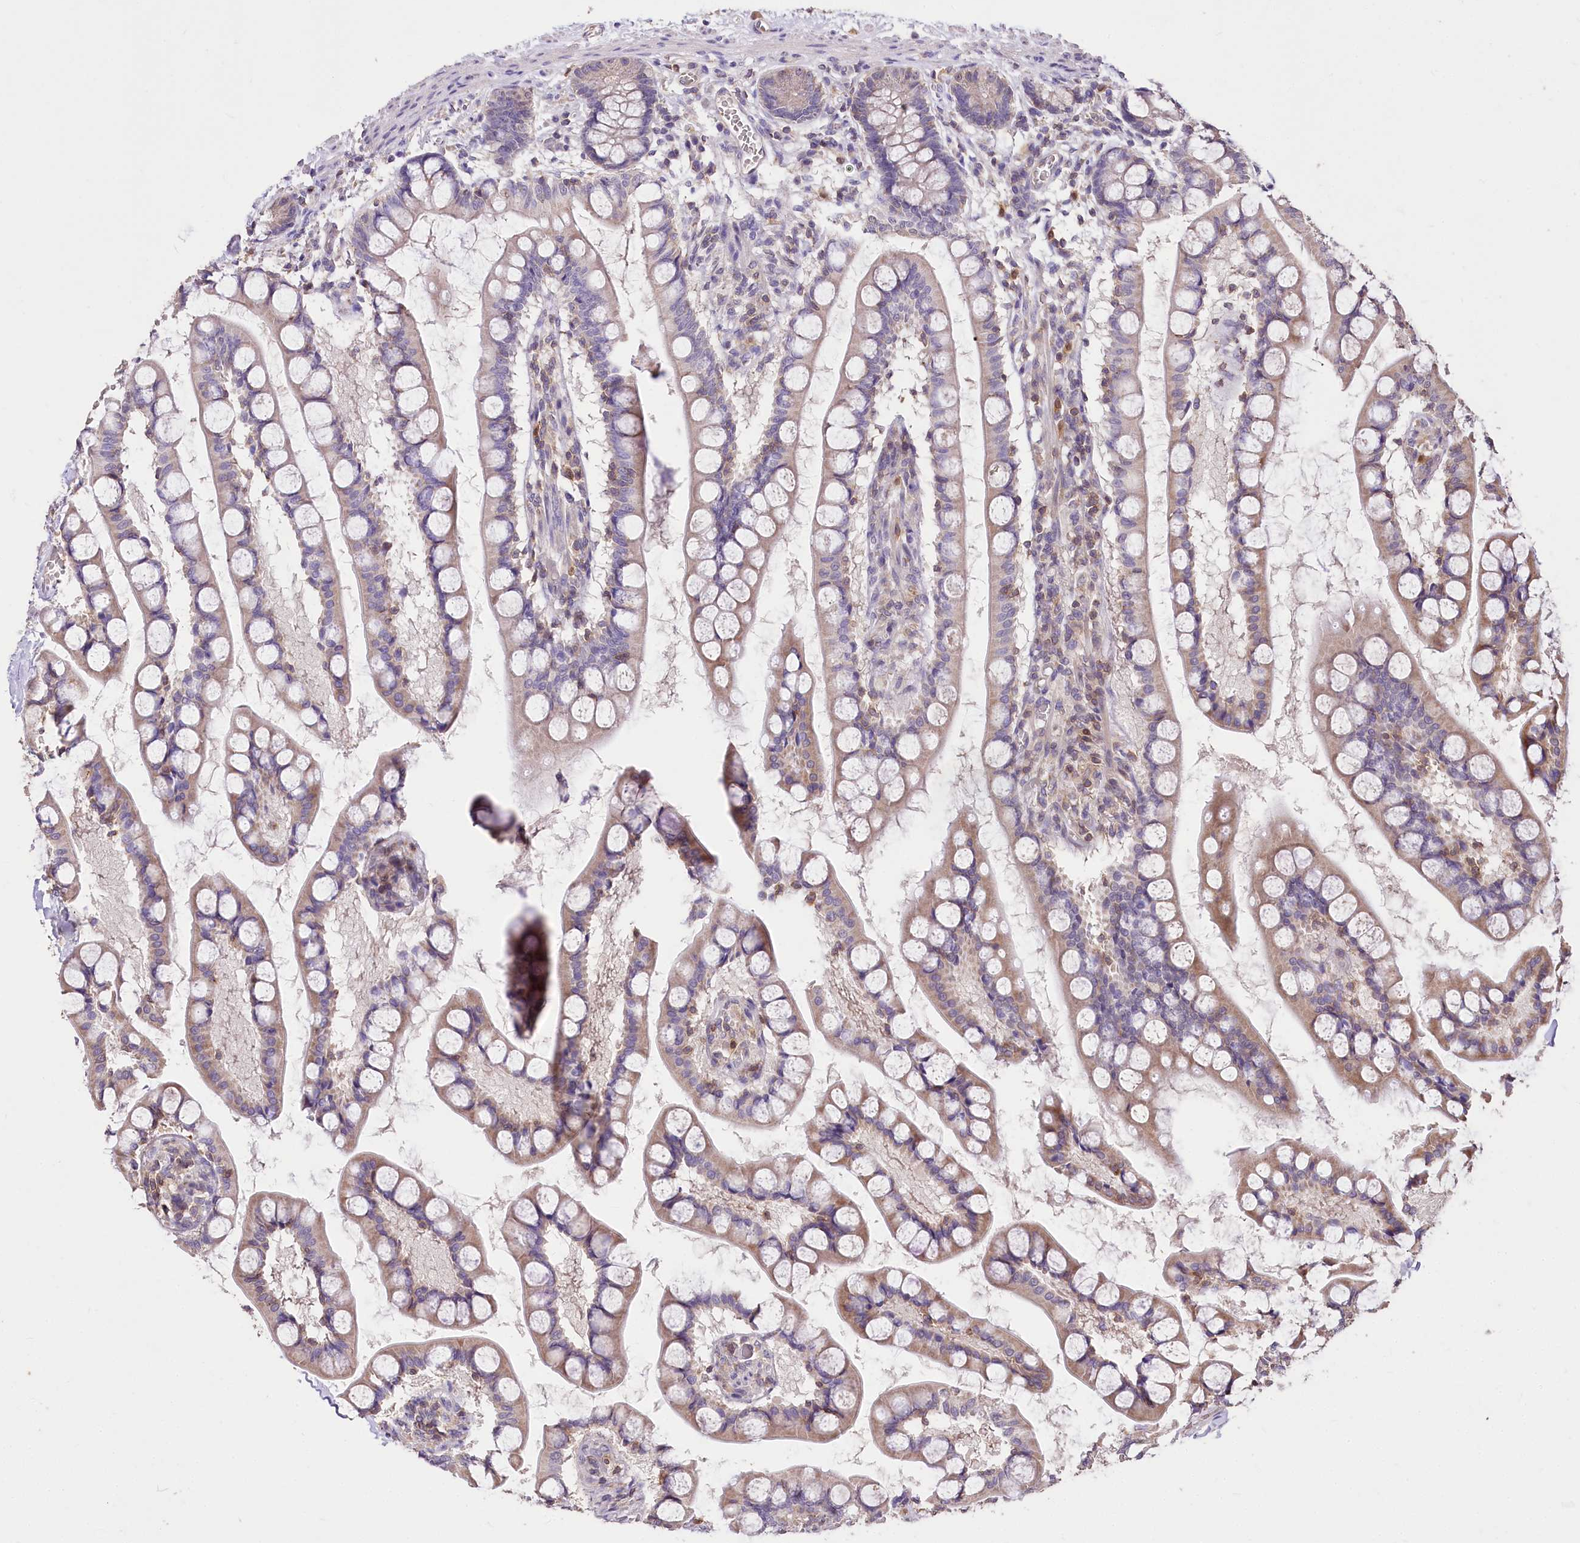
{"staining": {"intensity": "weak", "quantity": "25%-75%", "location": "cytoplasmic/membranous"}, "tissue": "small intestine", "cell_type": "Glandular cells", "image_type": "normal", "snomed": [{"axis": "morphology", "description": "Normal tissue, NOS"}, {"axis": "topography", "description": "Small intestine"}], "caption": "Approximately 25%-75% of glandular cells in unremarkable human small intestine demonstrate weak cytoplasmic/membranous protein staining as visualized by brown immunohistochemical staining.", "gene": "SERGEF", "patient": {"sex": "male", "age": 52}}